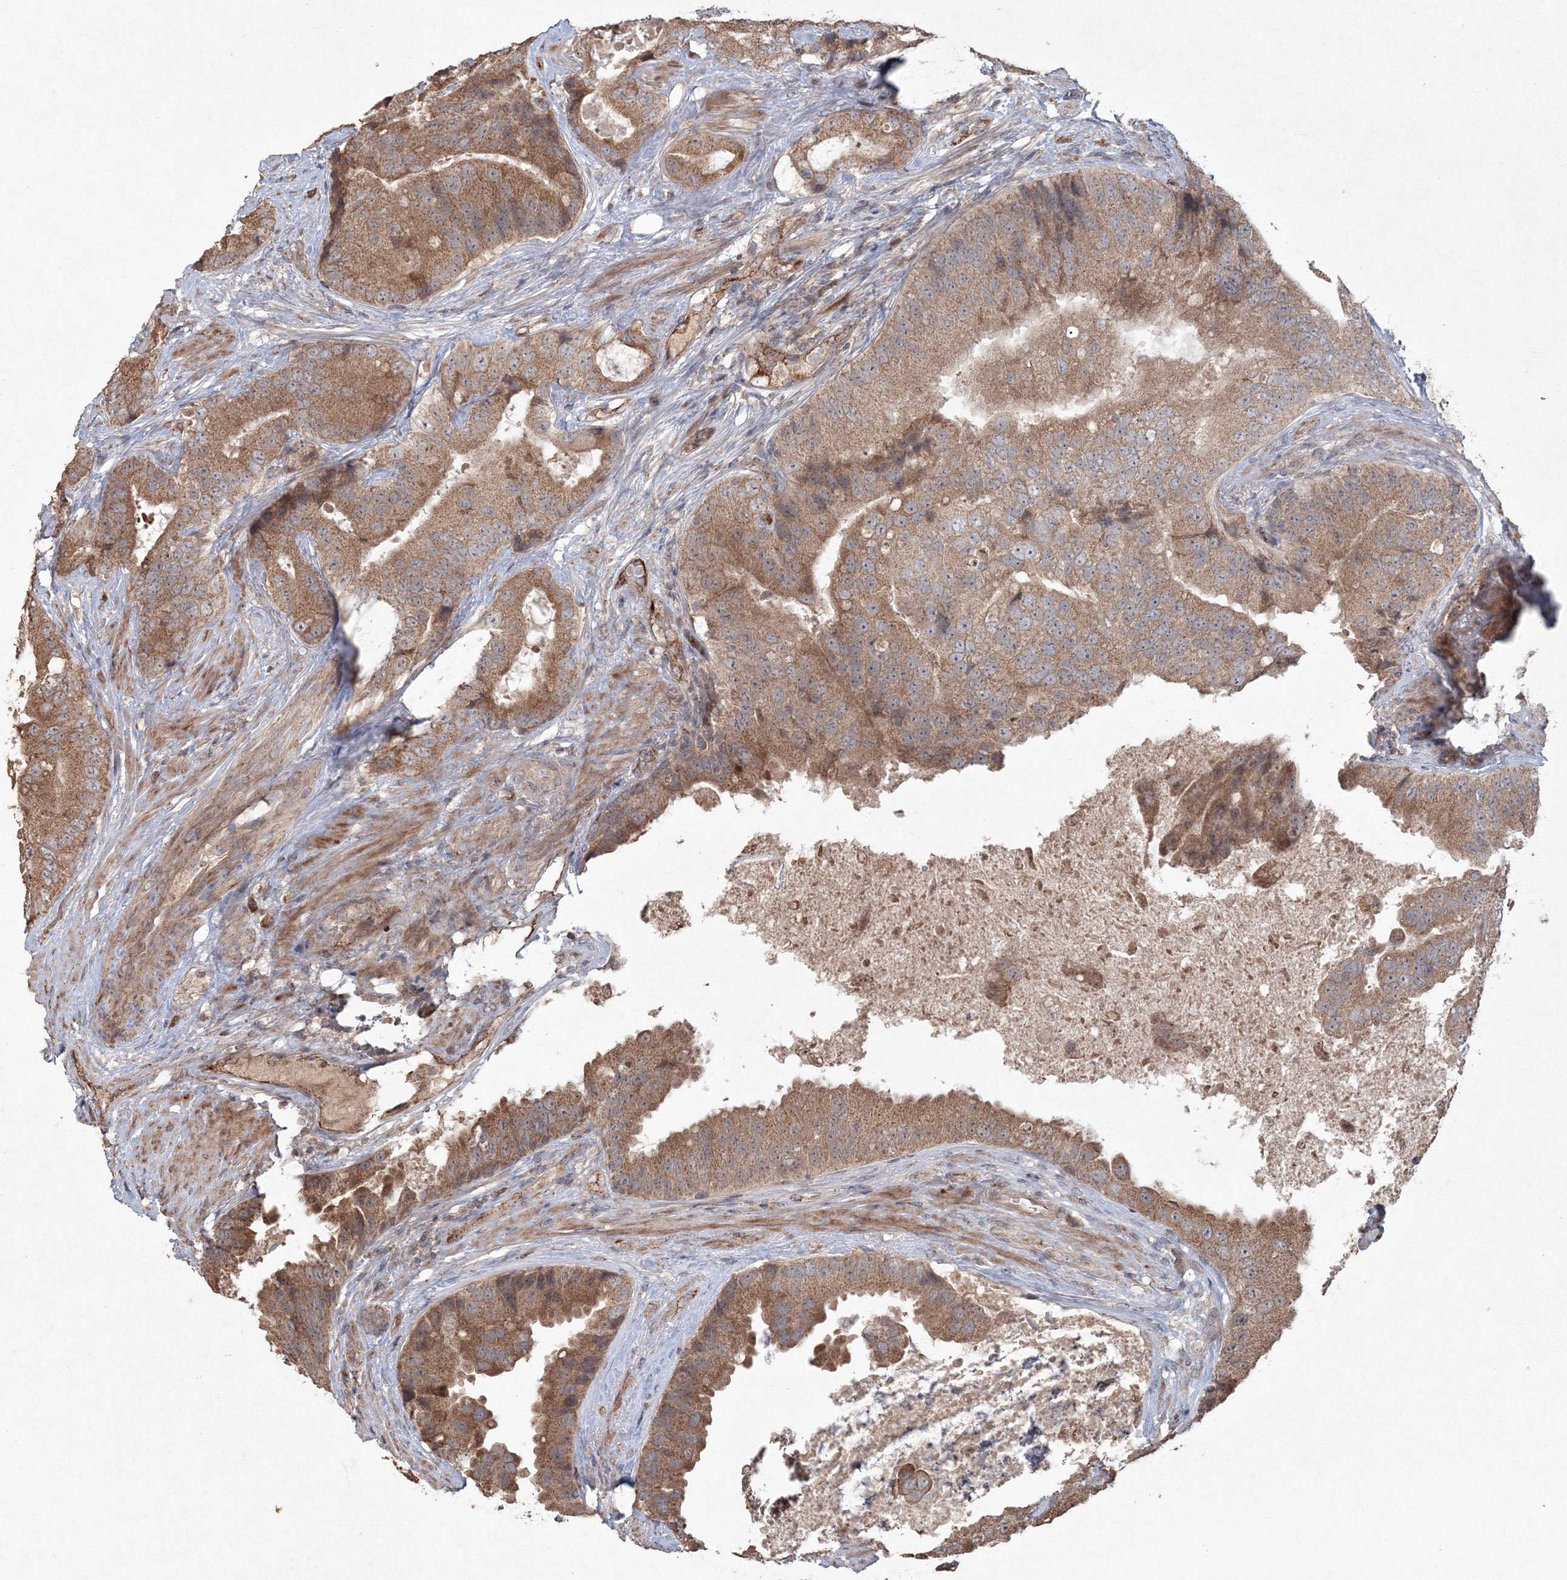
{"staining": {"intensity": "moderate", "quantity": ">75%", "location": "cytoplasmic/membranous"}, "tissue": "prostate cancer", "cell_type": "Tumor cells", "image_type": "cancer", "snomed": [{"axis": "morphology", "description": "Adenocarcinoma, High grade"}, {"axis": "topography", "description": "Prostate"}], "caption": "Prostate cancer stained with a protein marker demonstrates moderate staining in tumor cells.", "gene": "ANAPC16", "patient": {"sex": "male", "age": 70}}